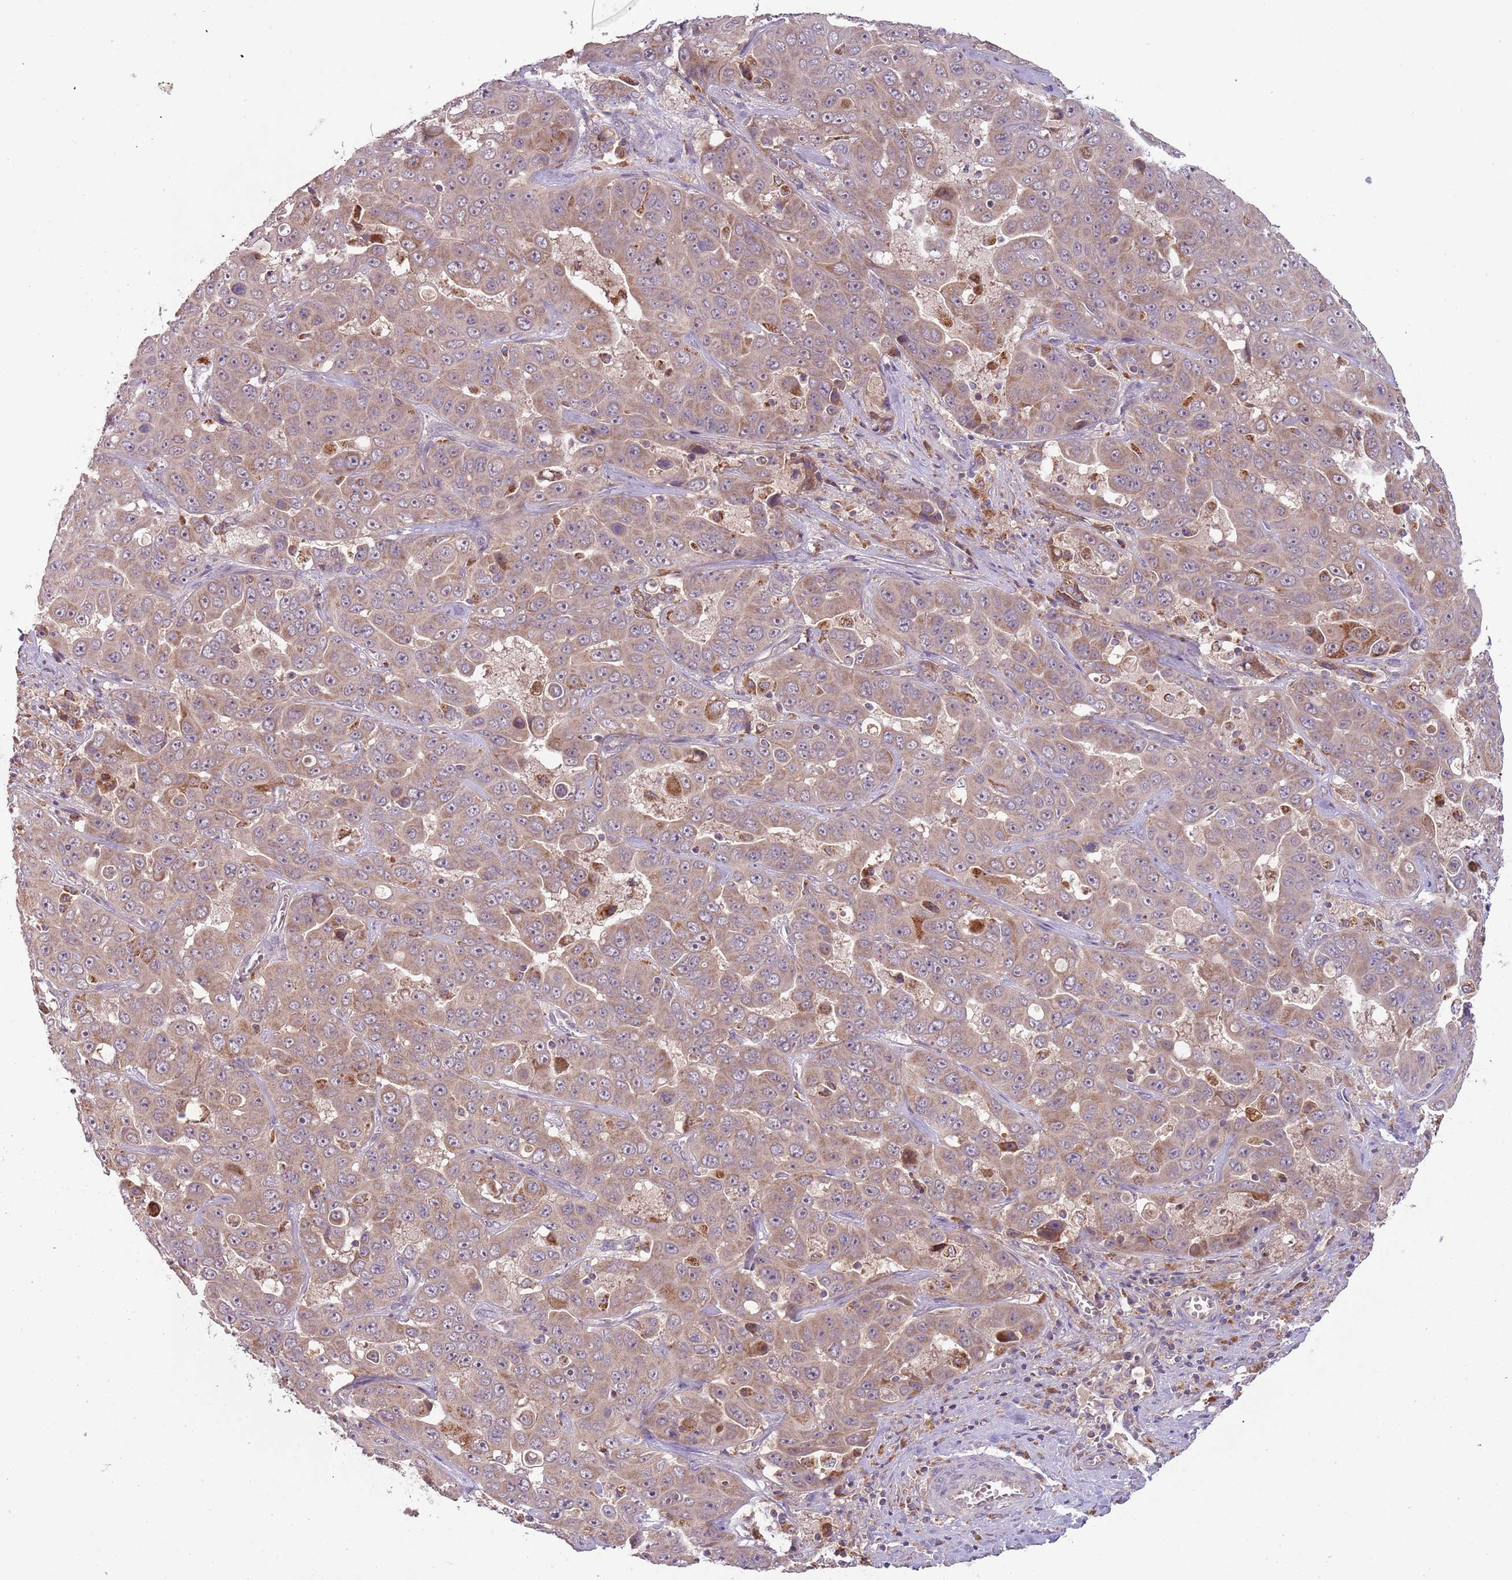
{"staining": {"intensity": "moderate", "quantity": ">75%", "location": "cytoplasmic/membranous"}, "tissue": "liver cancer", "cell_type": "Tumor cells", "image_type": "cancer", "snomed": [{"axis": "morphology", "description": "Cholangiocarcinoma"}, {"axis": "topography", "description": "Liver"}], "caption": "Cholangiocarcinoma (liver) stained for a protein (brown) demonstrates moderate cytoplasmic/membranous positive expression in about >75% of tumor cells.", "gene": "FECH", "patient": {"sex": "female", "age": 52}}